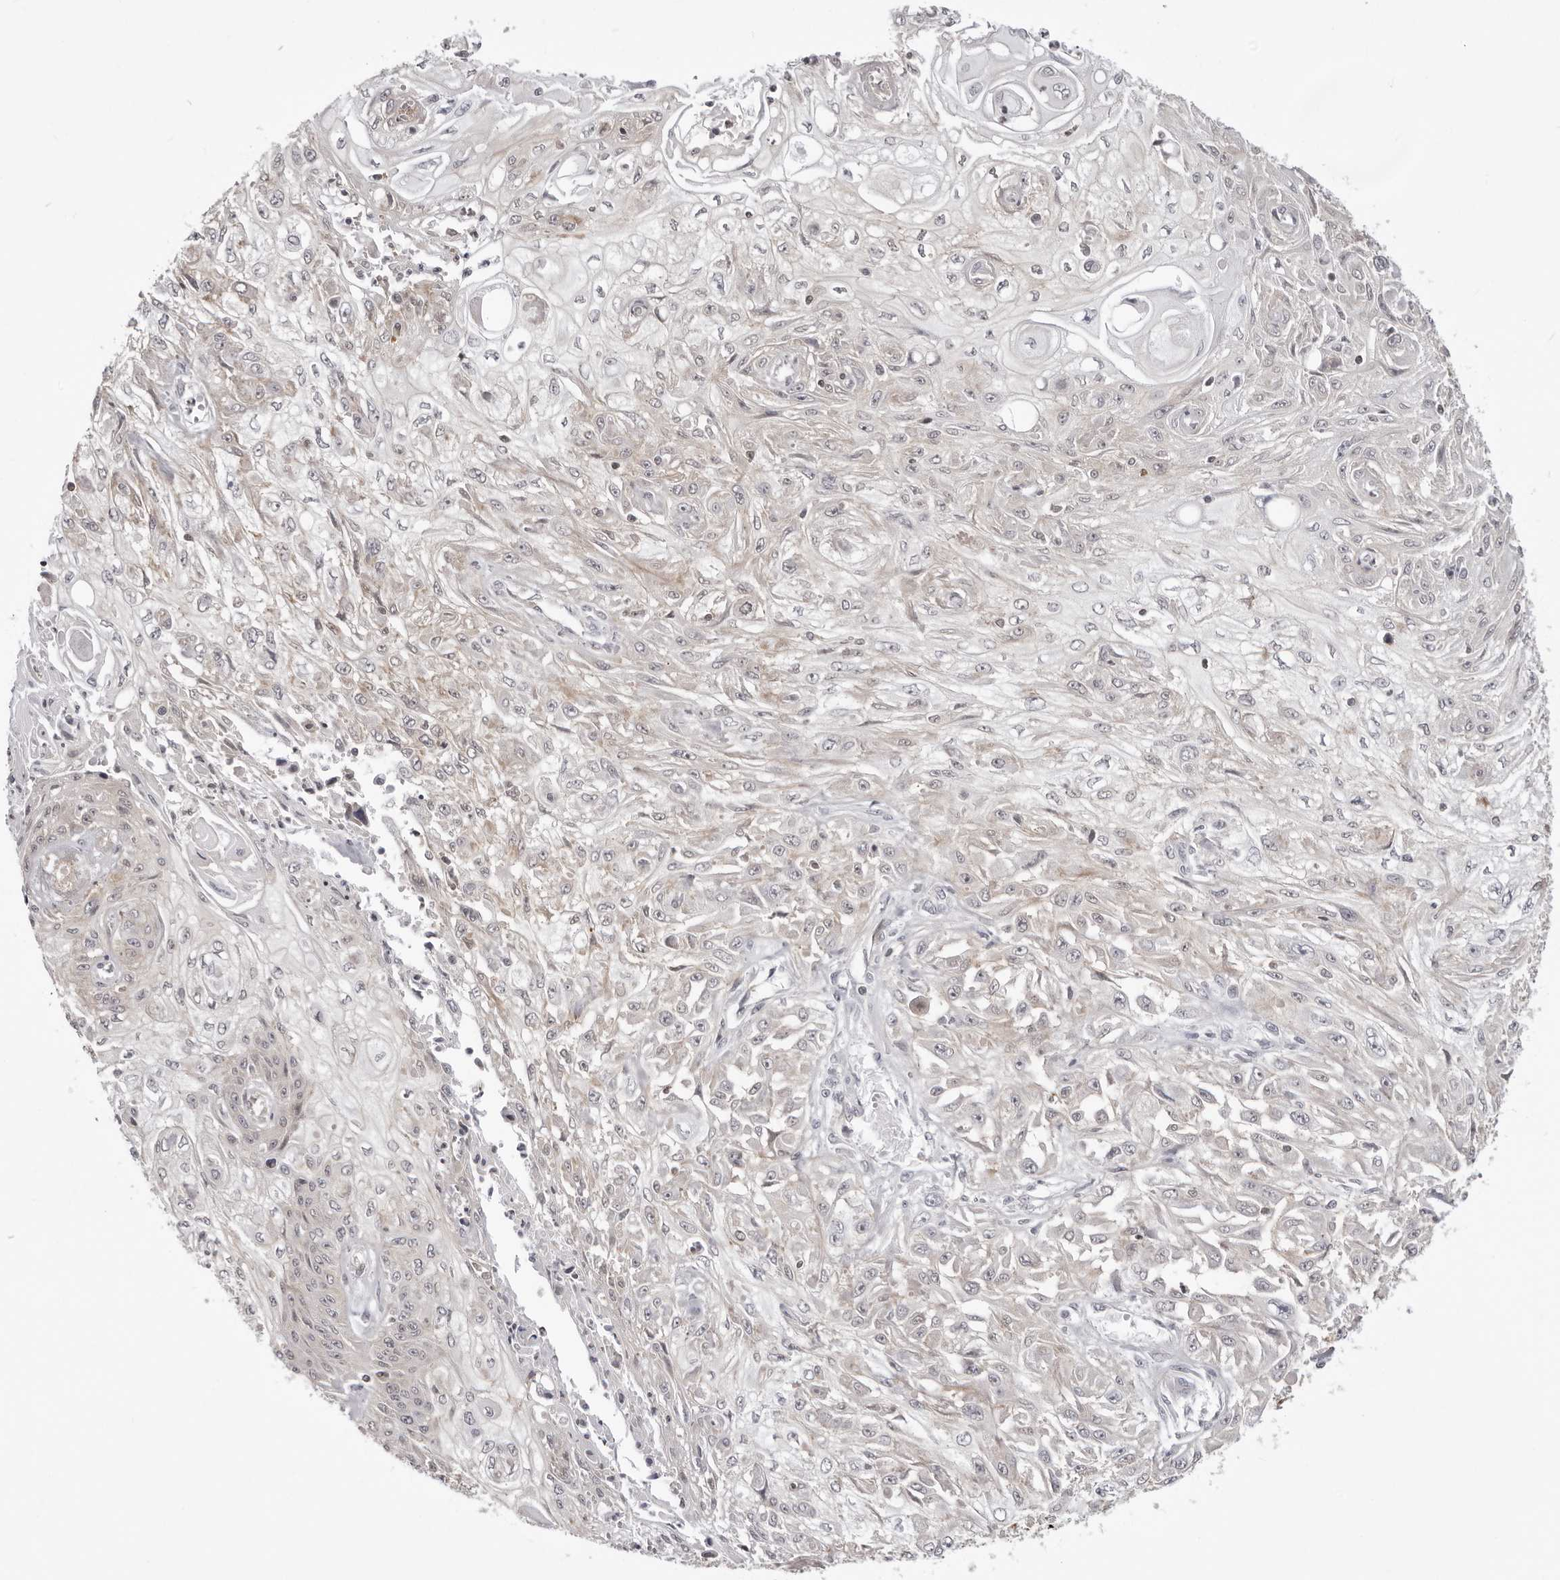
{"staining": {"intensity": "negative", "quantity": "none", "location": "none"}, "tissue": "skin cancer", "cell_type": "Tumor cells", "image_type": "cancer", "snomed": [{"axis": "morphology", "description": "Squamous cell carcinoma, NOS"}, {"axis": "morphology", "description": "Squamous cell carcinoma, metastatic, NOS"}, {"axis": "topography", "description": "Skin"}, {"axis": "topography", "description": "Lymph node"}], "caption": "IHC of human skin cancer reveals no positivity in tumor cells. (DAB IHC, high magnification).", "gene": "UNK", "patient": {"sex": "male", "age": 75}}